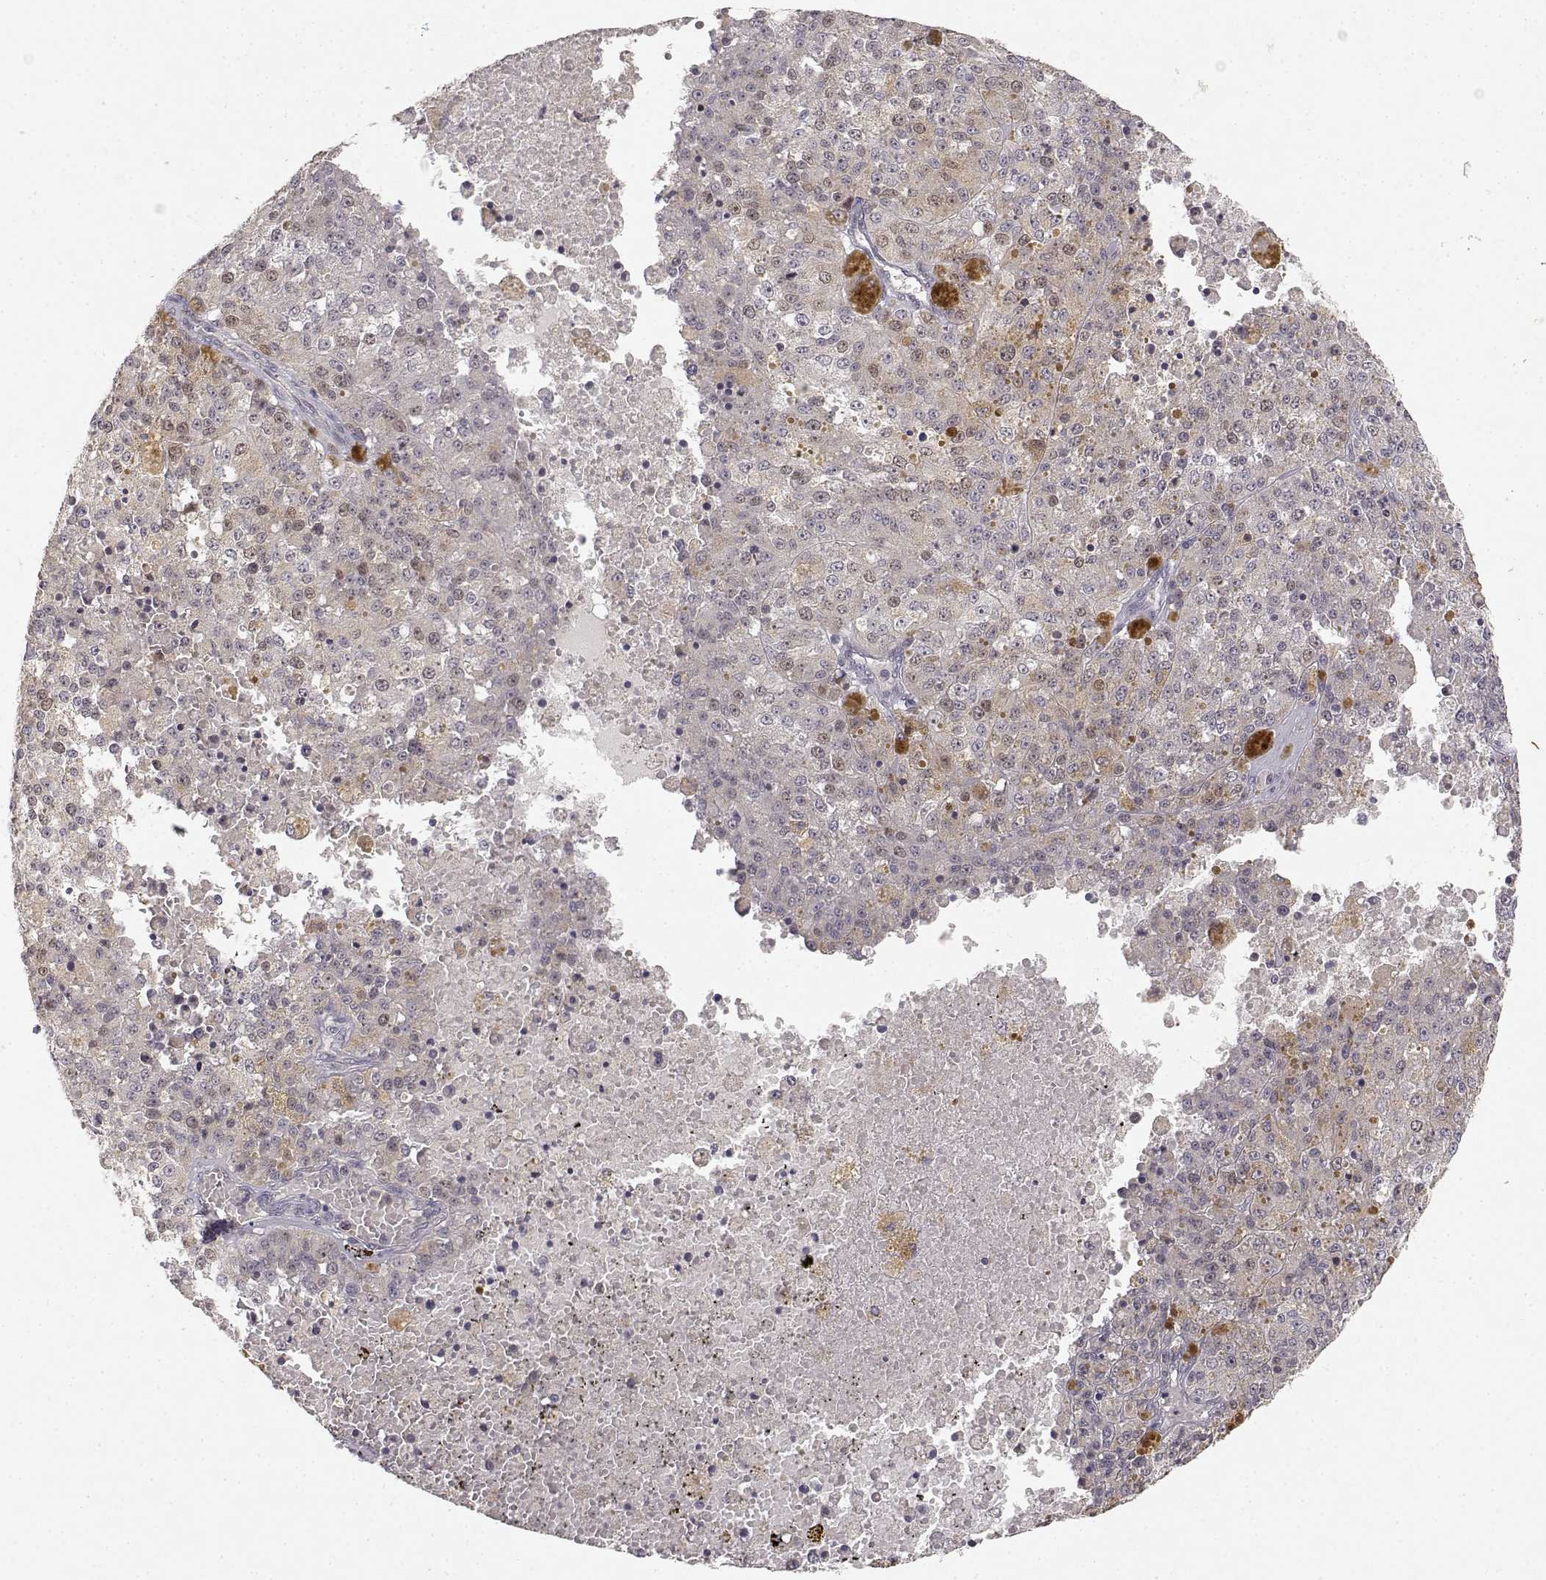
{"staining": {"intensity": "negative", "quantity": "none", "location": "none"}, "tissue": "melanoma", "cell_type": "Tumor cells", "image_type": "cancer", "snomed": [{"axis": "morphology", "description": "Malignant melanoma, Metastatic site"}, {"axis": "topography", "description": "Lymph node"}], "caption": "Immunohistochemistry of human melanoma demonstrates no staining in tumor cells.", "gene": "RAD51", "patient": {"sex": "female", "age": 64}}